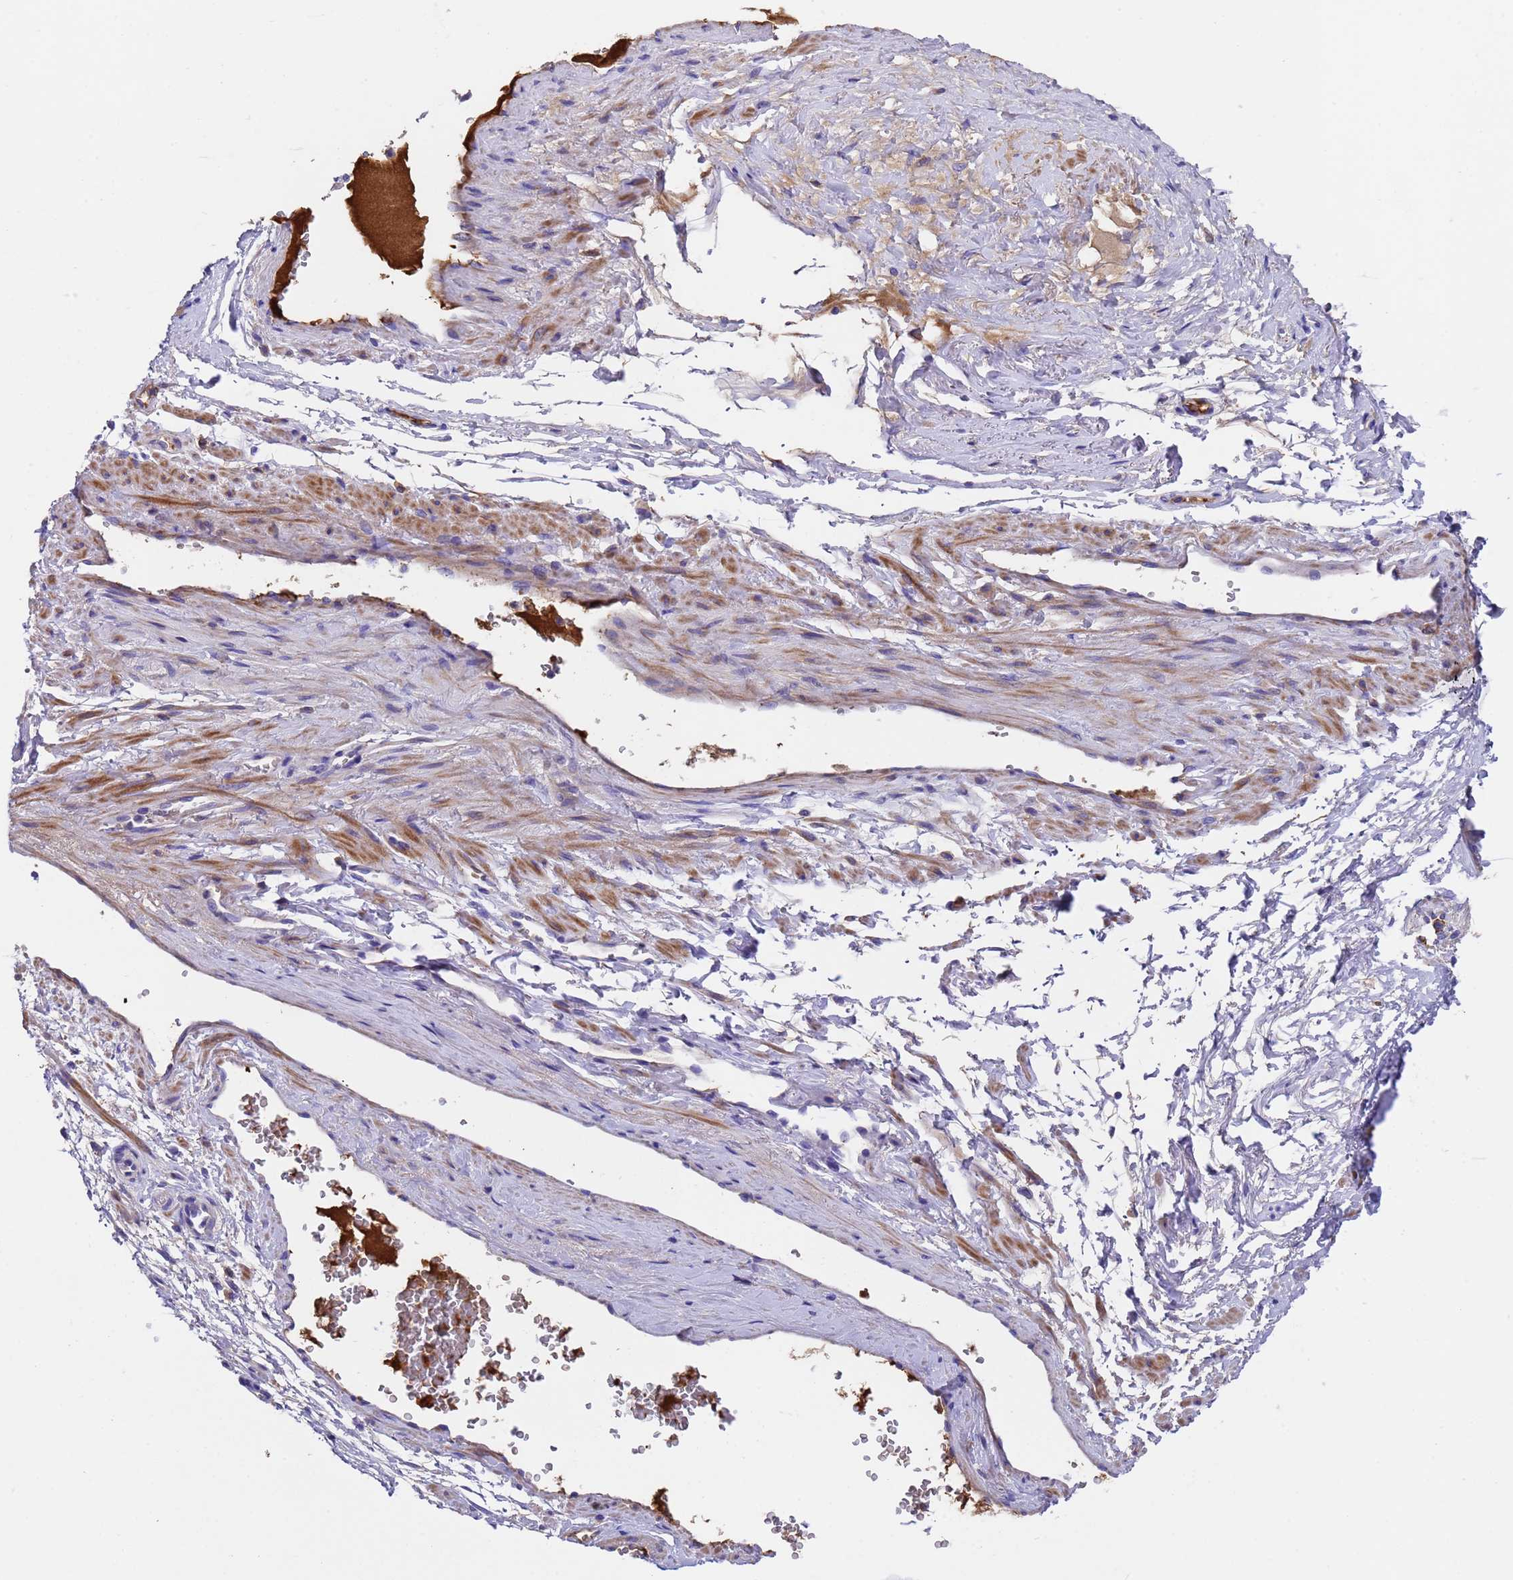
{"staining": {"intensity": "negative", "quantity": "none", "location": "none"}, "tissue": "adipose tissue", "cell_type": "Adipocytes", "image_type": "normal", "snomed": [{"axis": "morphology", "description": "Normal tissue, NOS"}, {"axis": "morphology", "description": "Adenocarcinoma, Low grade"}, {"axis": "topography", "description": "Prostate"}, {"axis": "topography", "description": "Peripheral nerve tissue"}], "caption": "DAB immunohistochemical staining of normal adipose tissue displays no significant staining in adipocytes.", "gene": "ELP6", "patient": {"sex": "male", "age": 63}}